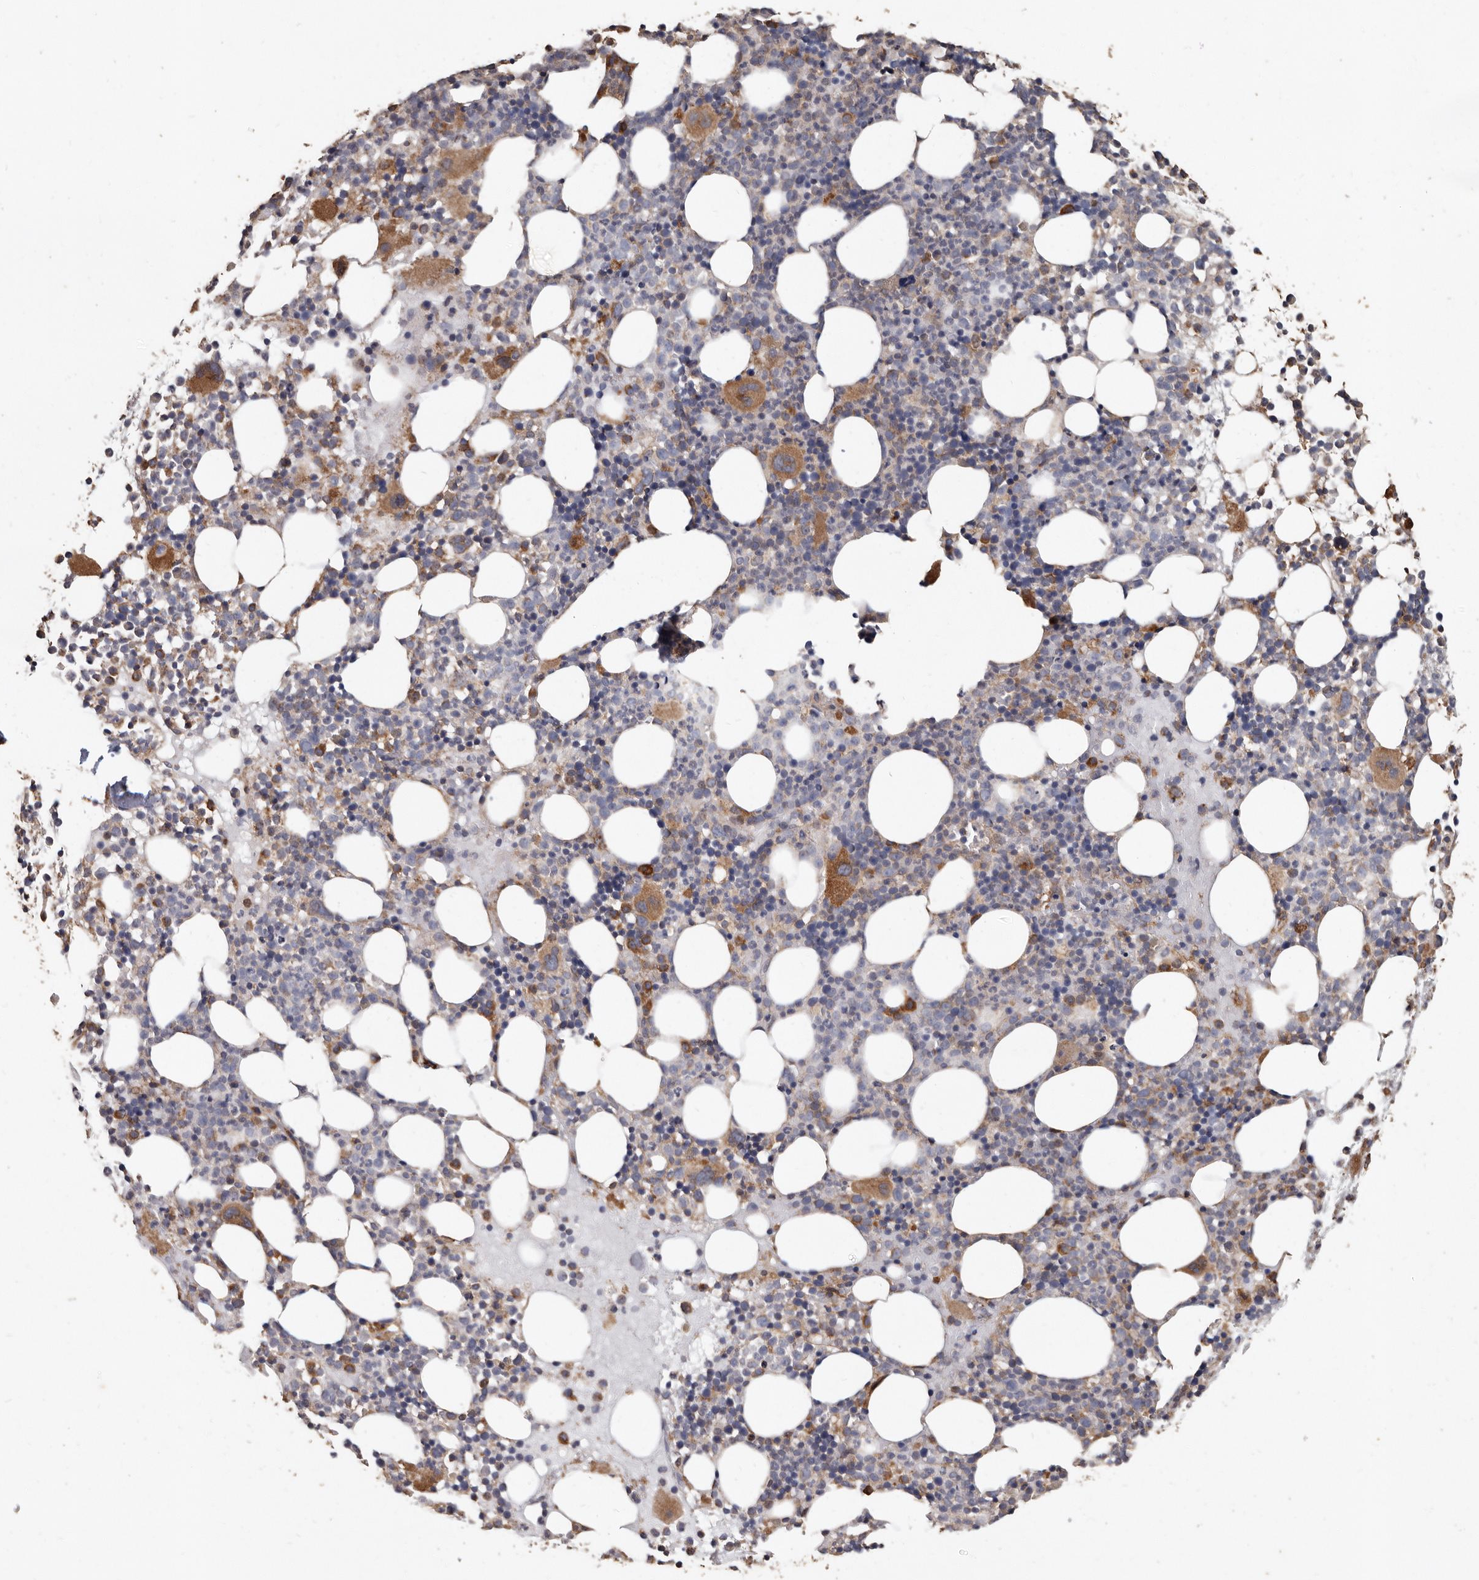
{"staining": {"intensity": "moderate", "quantity": "<25%", "location": "cytoplasmic/membranous"}, "tissue": "bone marrow", "cell_type": "Hematopoietic cells", "image_type": "normal", "snomed": [{"axis": "morphology", "description": "Normal tissue, NOS"}, {"axis": "topography", "description": "Bone marrow"}], "caption": "Protein analysis of benign bone marrow exhibits moderate cytoplasmic/membranous expression in about <25% of hematopoietic cells. Nuclei are stained in blue.", "gene": "OSGIN2", "patient": {"sex": "female", "age": 57}}